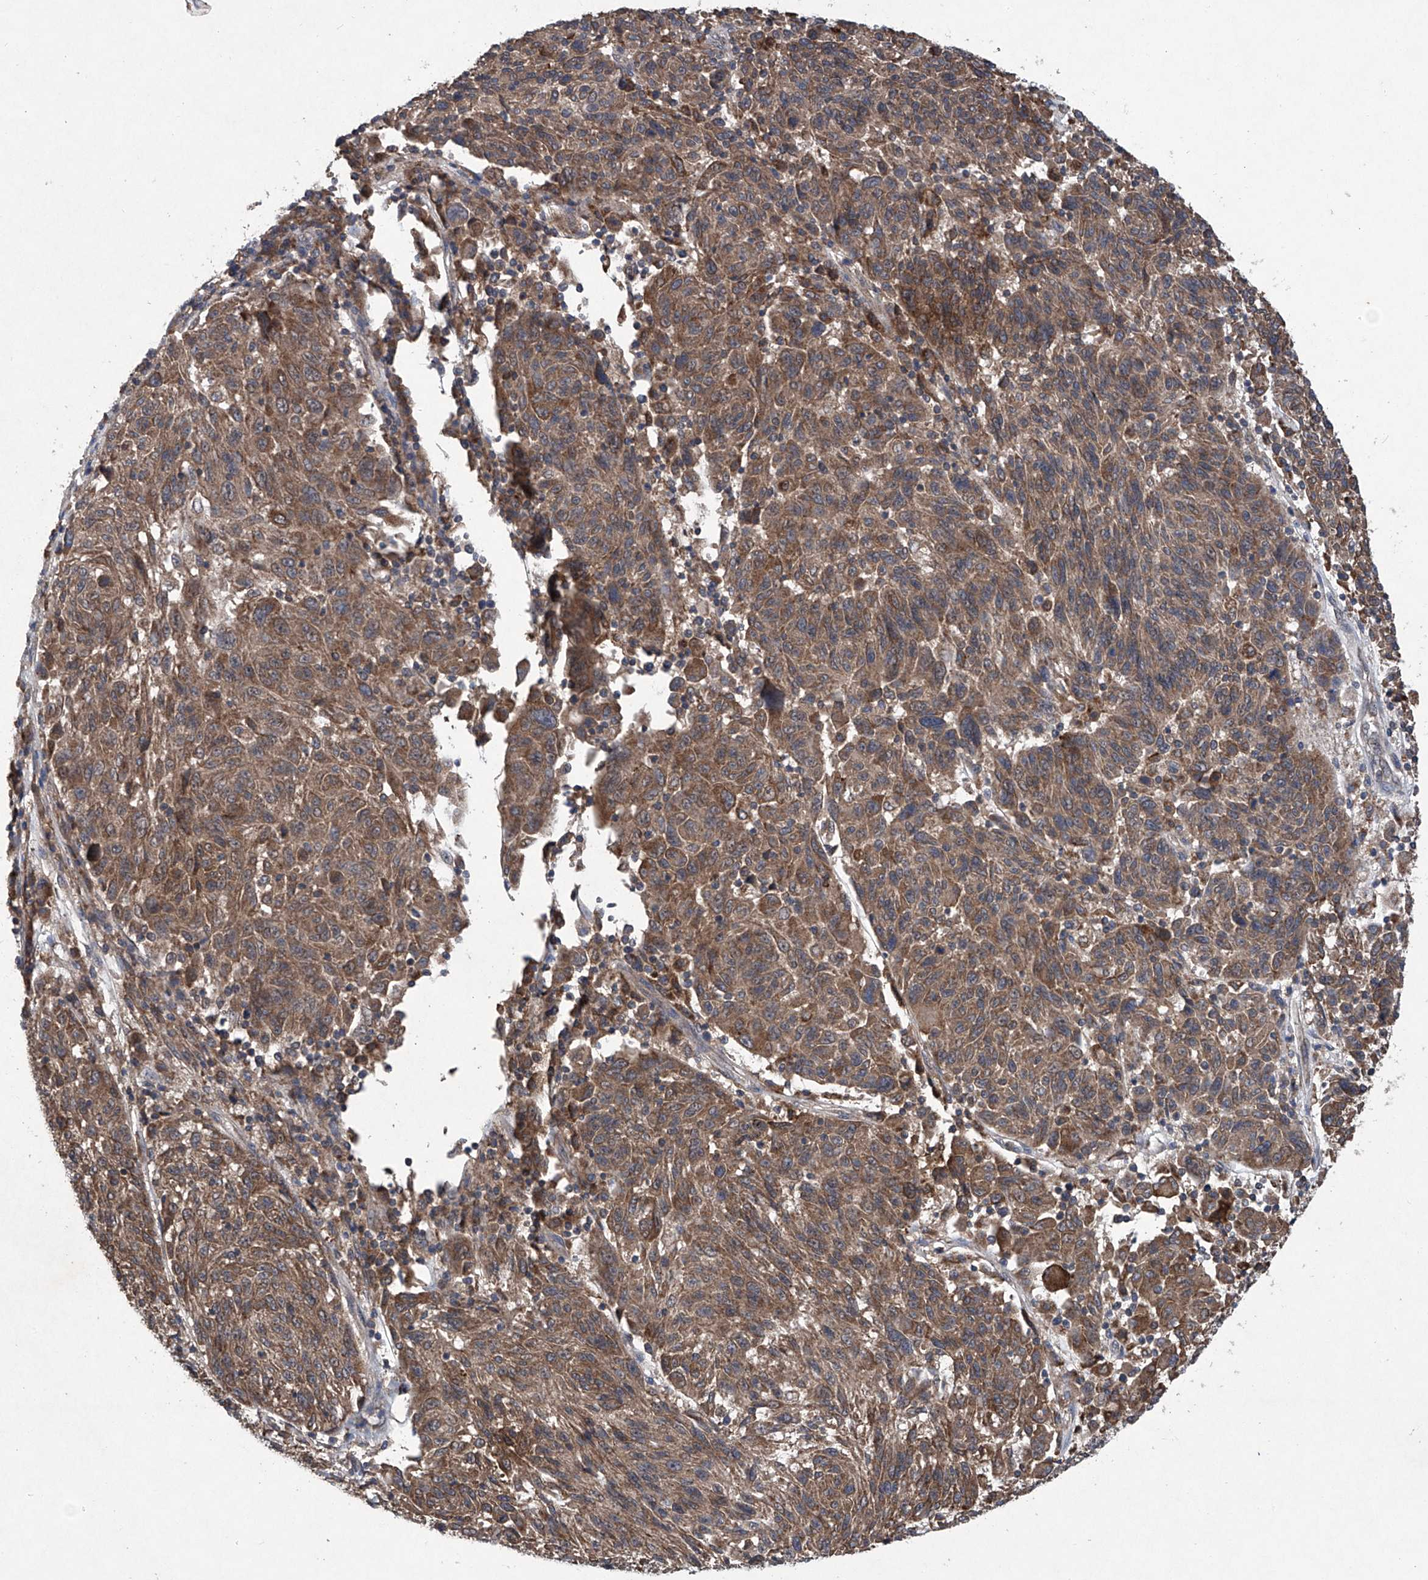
{"staining": {"intensity": "moderate", "quantity": ">75%", "location": "cytoplasmic/membranous"}, "tissue": "melanoma", "cell_type": "Tumor cells", "image_type": "cancer", "snomed": [{"axis": "morphology", "description": "Malignant melanoma, NOS"}, {"axis": "topography", "description": "Skin"}], "caption": "Melanoma stained with a brown dye demonstrates moderate cytoplasmic/membranous positive expression in approximately >75% of tumor cells.", "gene": "SUMF2", "patient": {"sex": "male", "age": 53}}